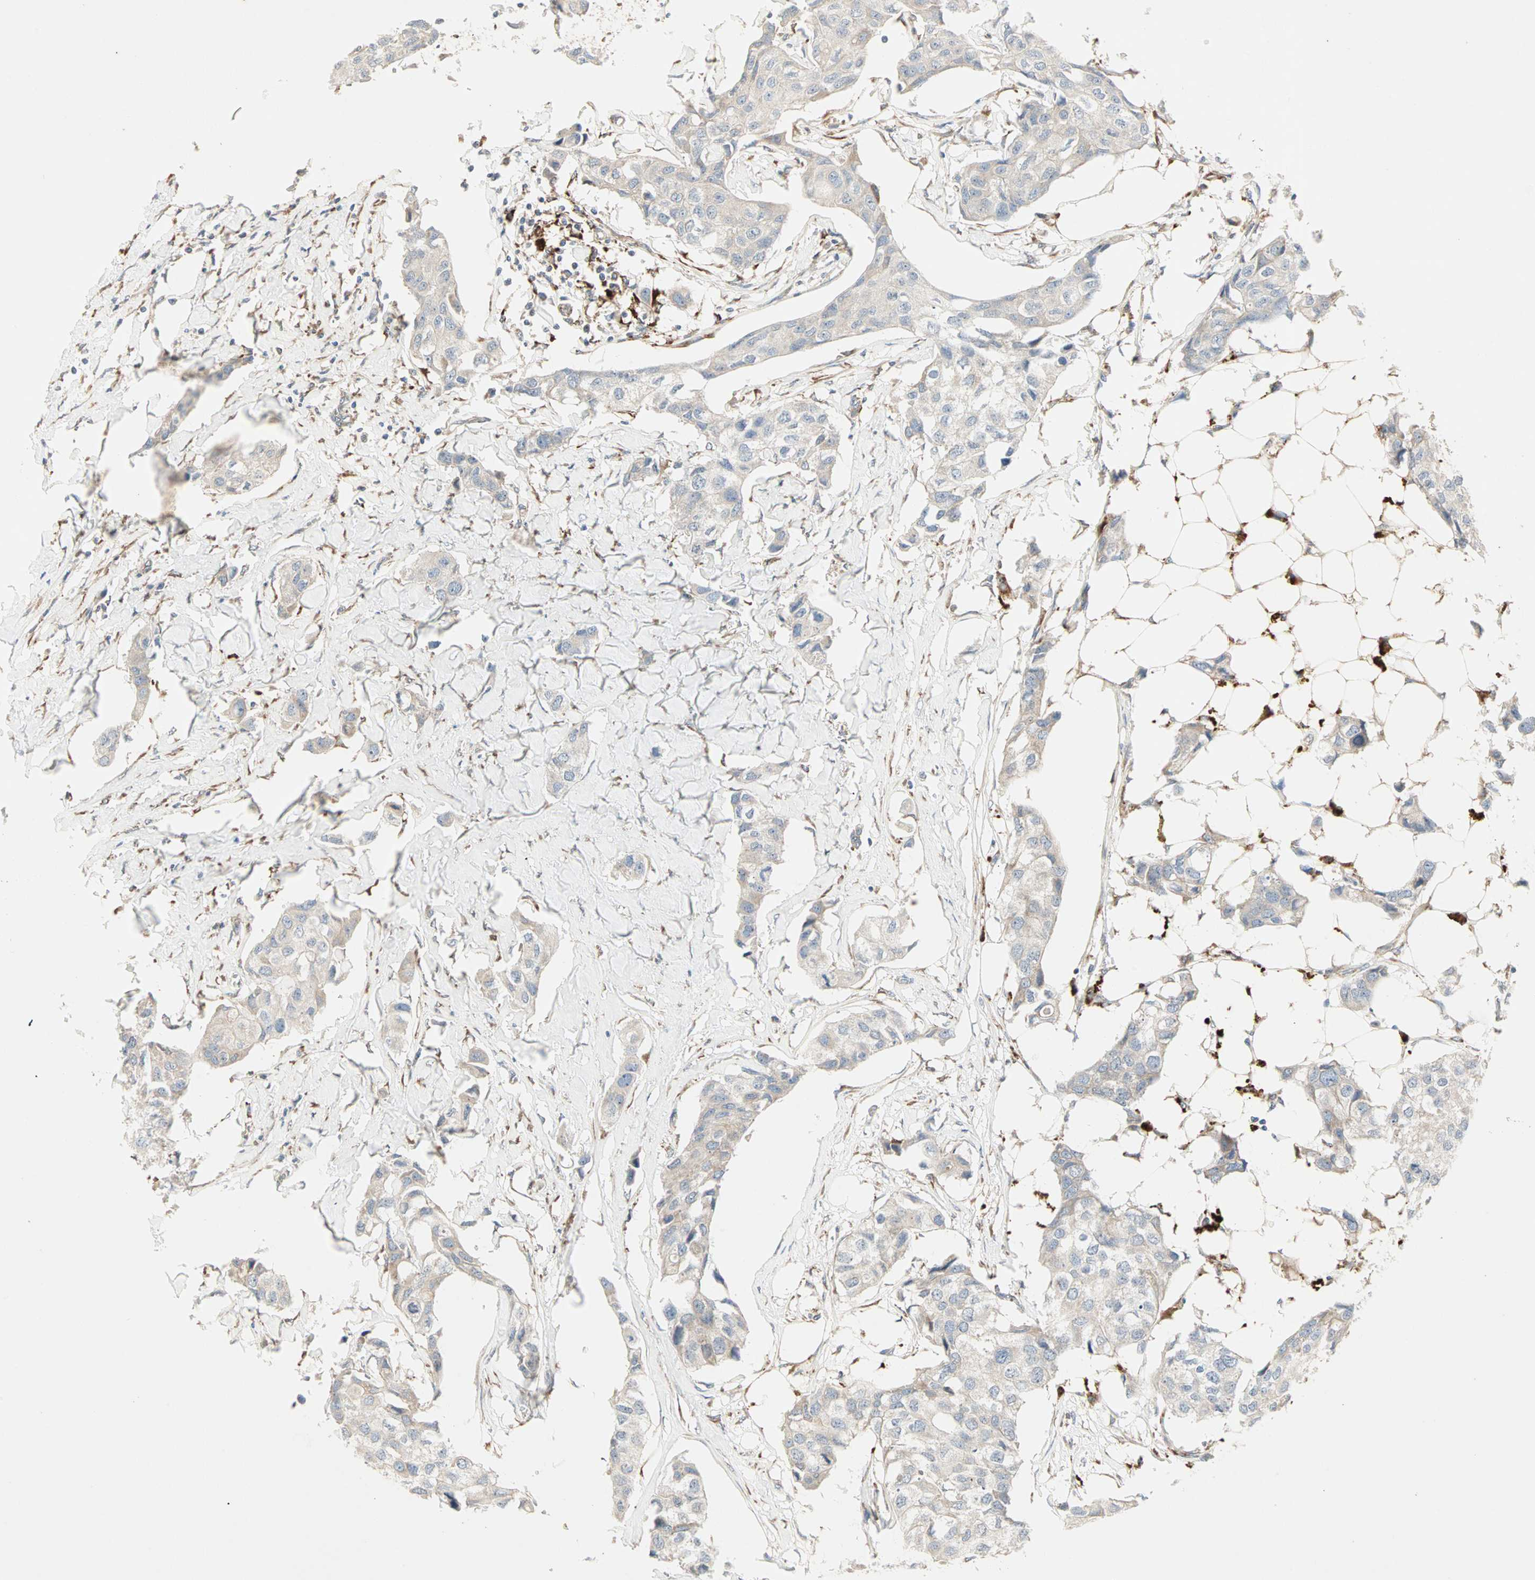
{"staining": {"intensity": "weak", "quantity": ">75%", "location": "cytoplasmic/membranous"}, "tissue": "breast cancer", "cell_type": "Tumor cells", "image_type": "cancer", "snomed": [{"axis": "morphology", "description": "Duct carcinoma"}, {"axis": "topography", "description": "Breast"}], "caption": "IHC photomicrograph of neoplastic tissue: human breast infiltrating ductal carcinoma stained using immunohistochemistry reveals low levels of weak protein expression localized specifically in the cytoplasmic/membranous of tumor cells, appearing as a cytoplasmic/membranous brown color.", "gene": "H6PD", "patient": {"sex": "female", "age": 80}}